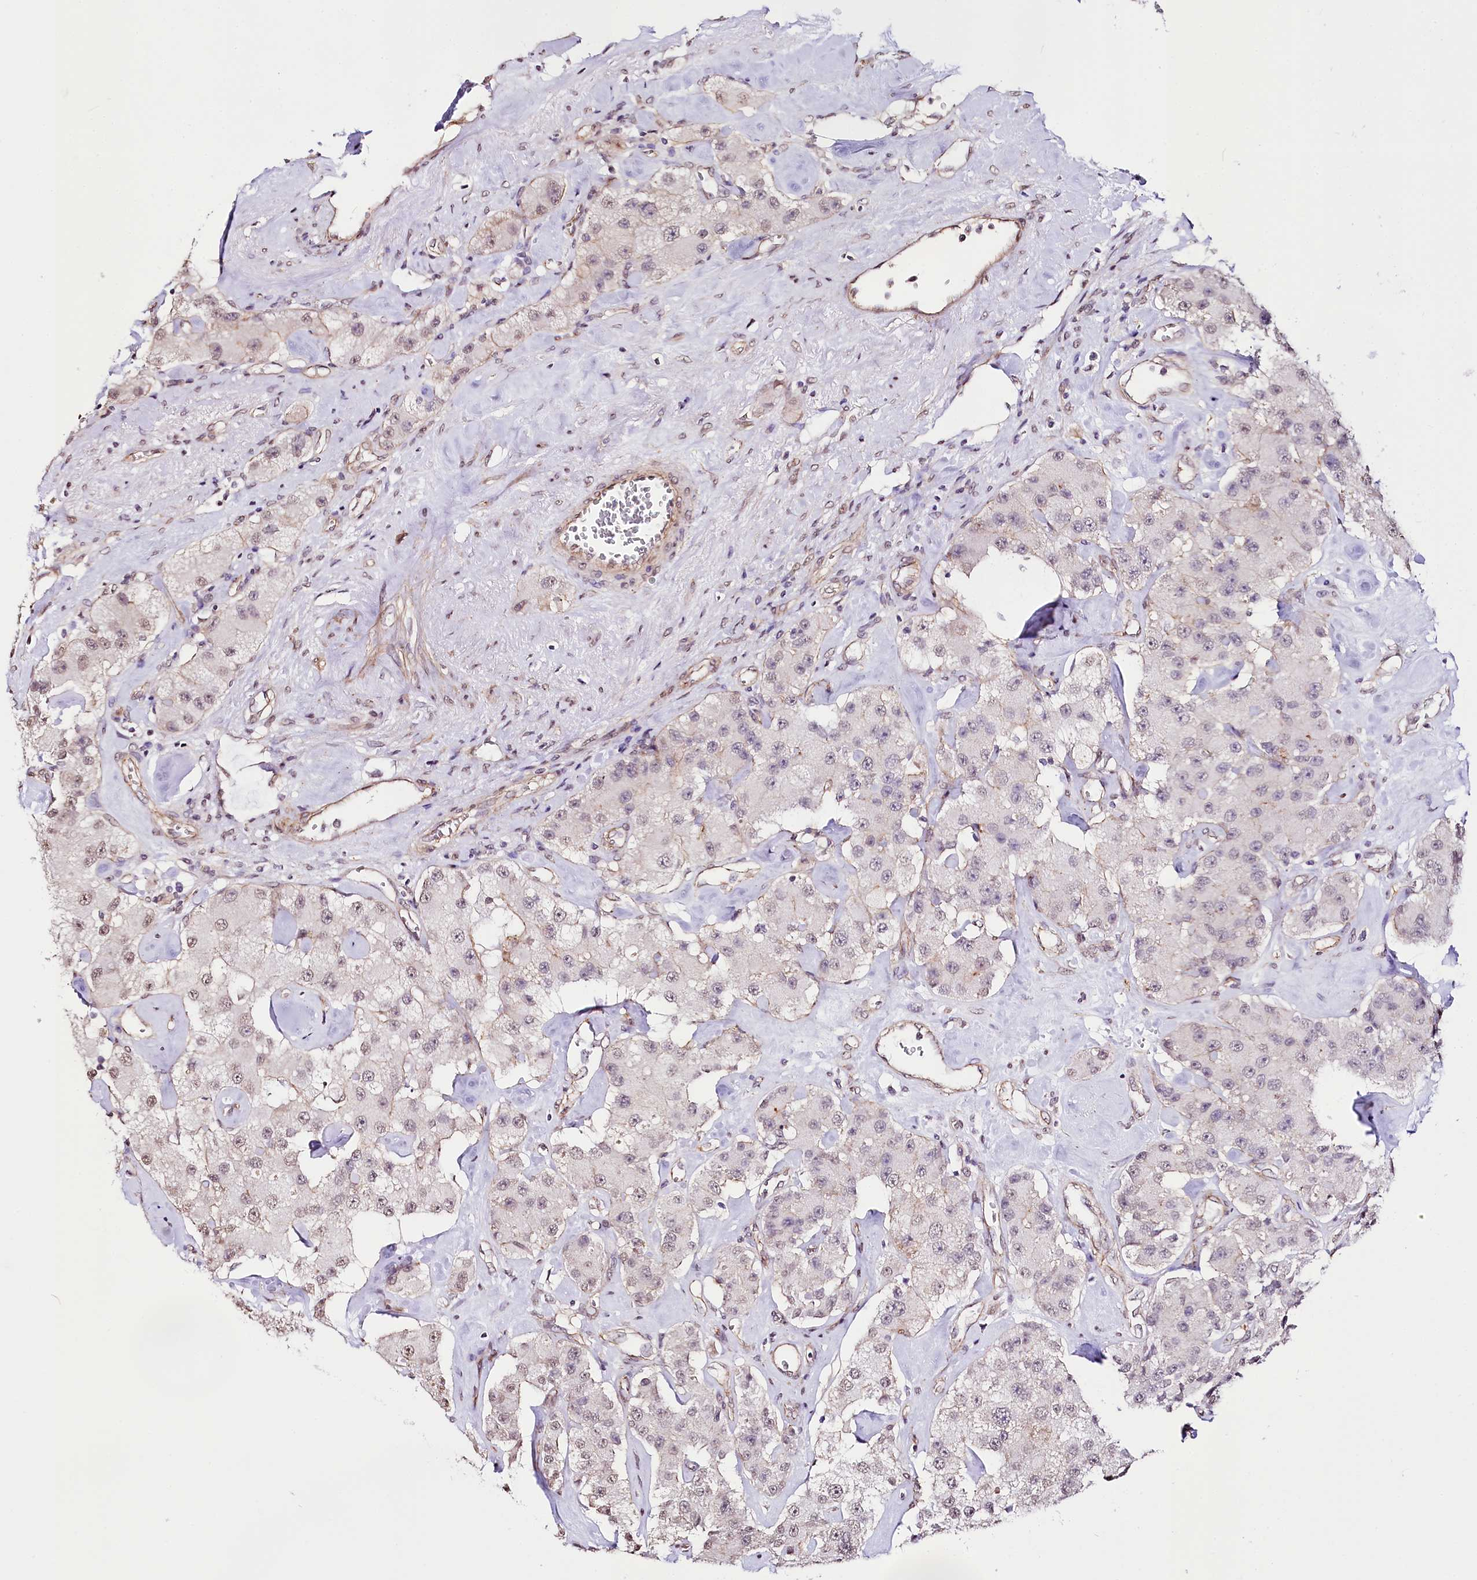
{"staining": {"intensity": "negative", "quantity": "none", "location": "none"}, "tissue": "carcinoid", "cell_type": "Tumor cells", "image_type": "cancer", "snomed": [{"axis": "morphology", "description": "Carcinoid, malignant, NOS"}, {"axis": "topography", "description": "Pancreas"}], "caption": "This is a image of immunohistochemistry (IHC) staining of carcinoid, which shows no positivity in tumor cells.", "gene": "ST7", "patient": {"sex": "male", "age": 41}}